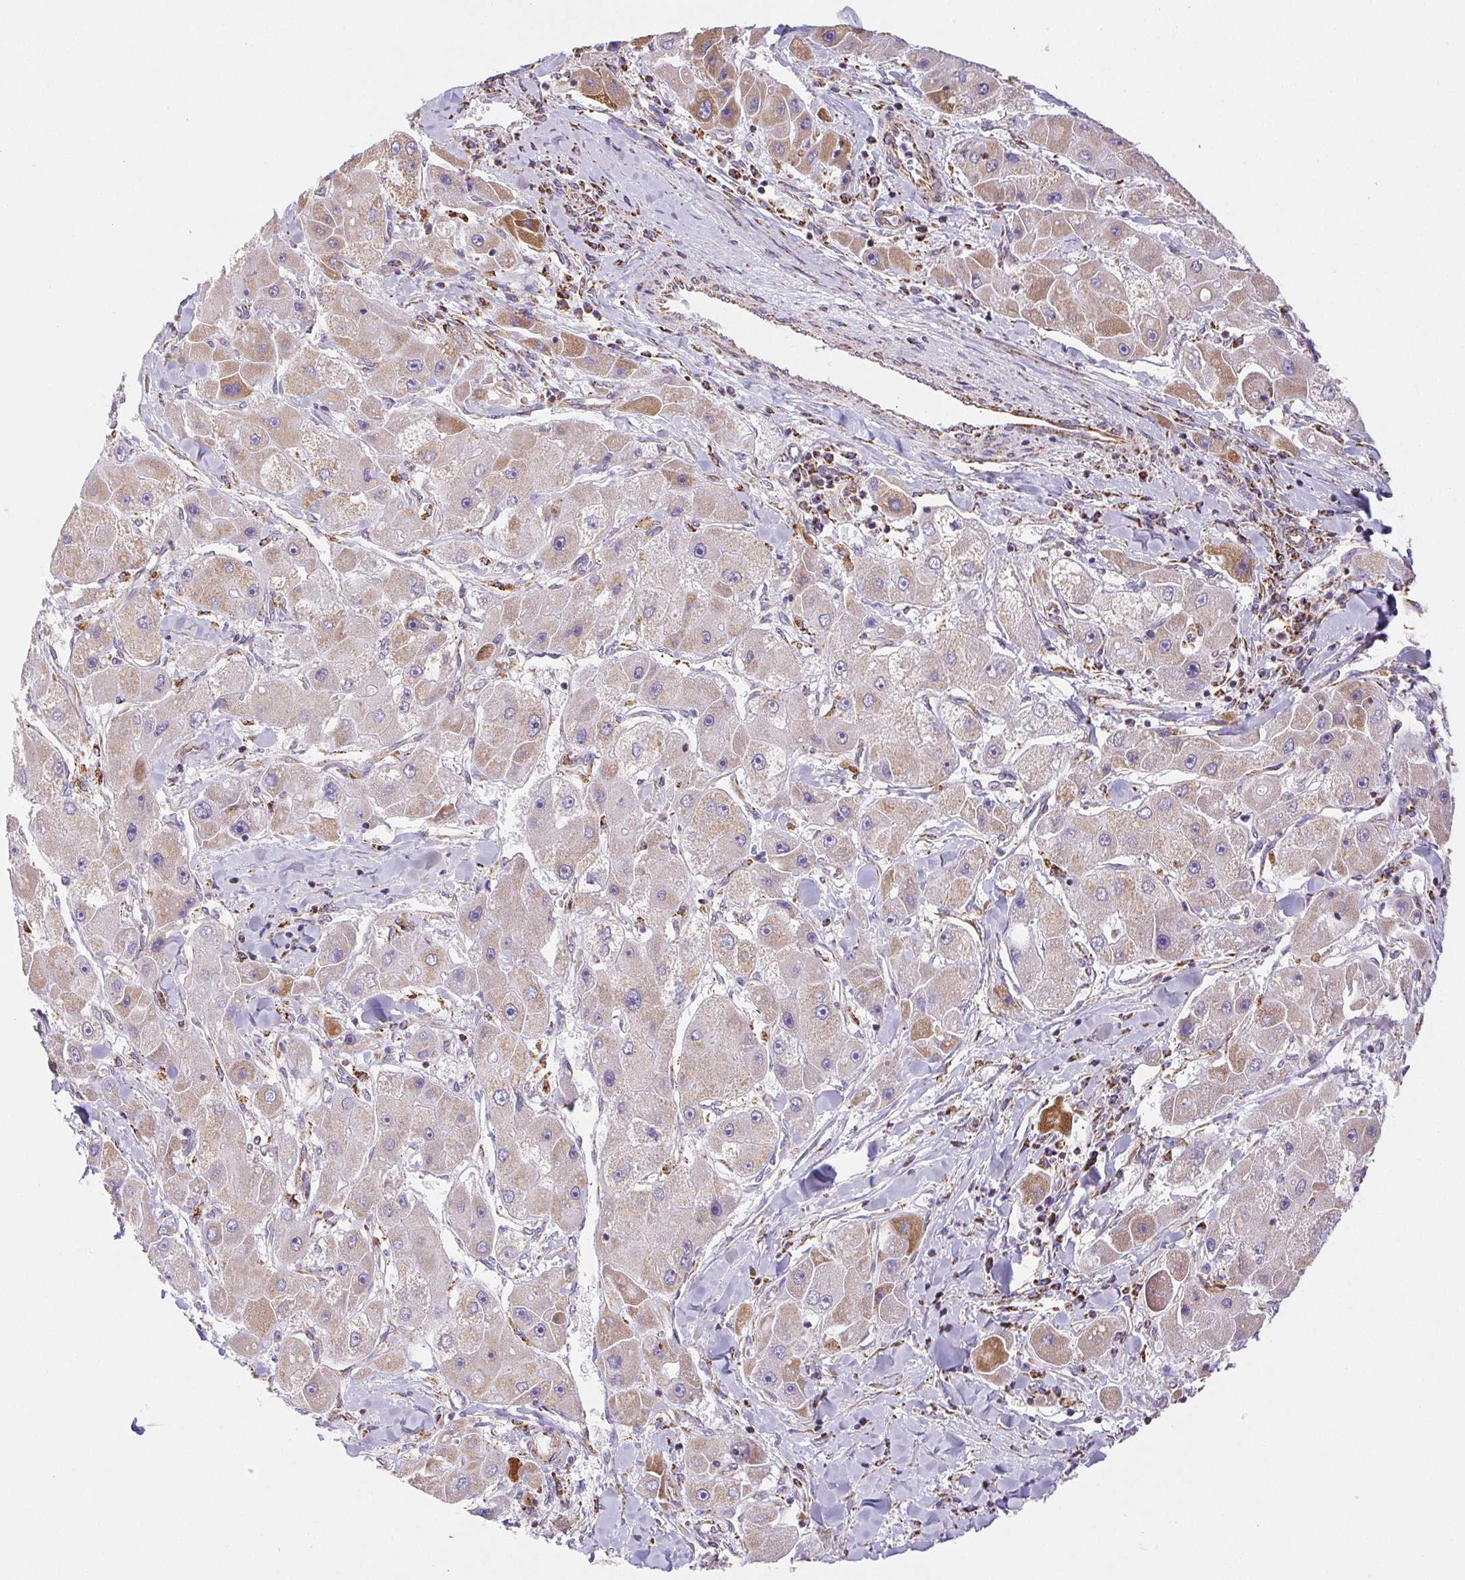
{"staining": {"intensity": "moderate", "quantity": "<25%", "location": "cytoplasmic/membranous"}, "tissue": "liver cancer", "cell_type": "Tumor cells", "image_type": "cancer", "snomed": [{"axis": "morphology", "description": "Carcinoma, Hepatocellular, NOS"}, {"axis": "topography", "description": "Liver"}], "caption": "An immunohistochemistry (IHC) image of tumor tissue is shown. Protein staining in brown highlights moderate cytoplasmic/membranous positivity in liver cancer (hepatocellular carcinoma) within tumor cells.", "gene": "NIPSNAP2", "patient": {"sex": "male", "age": 24}}